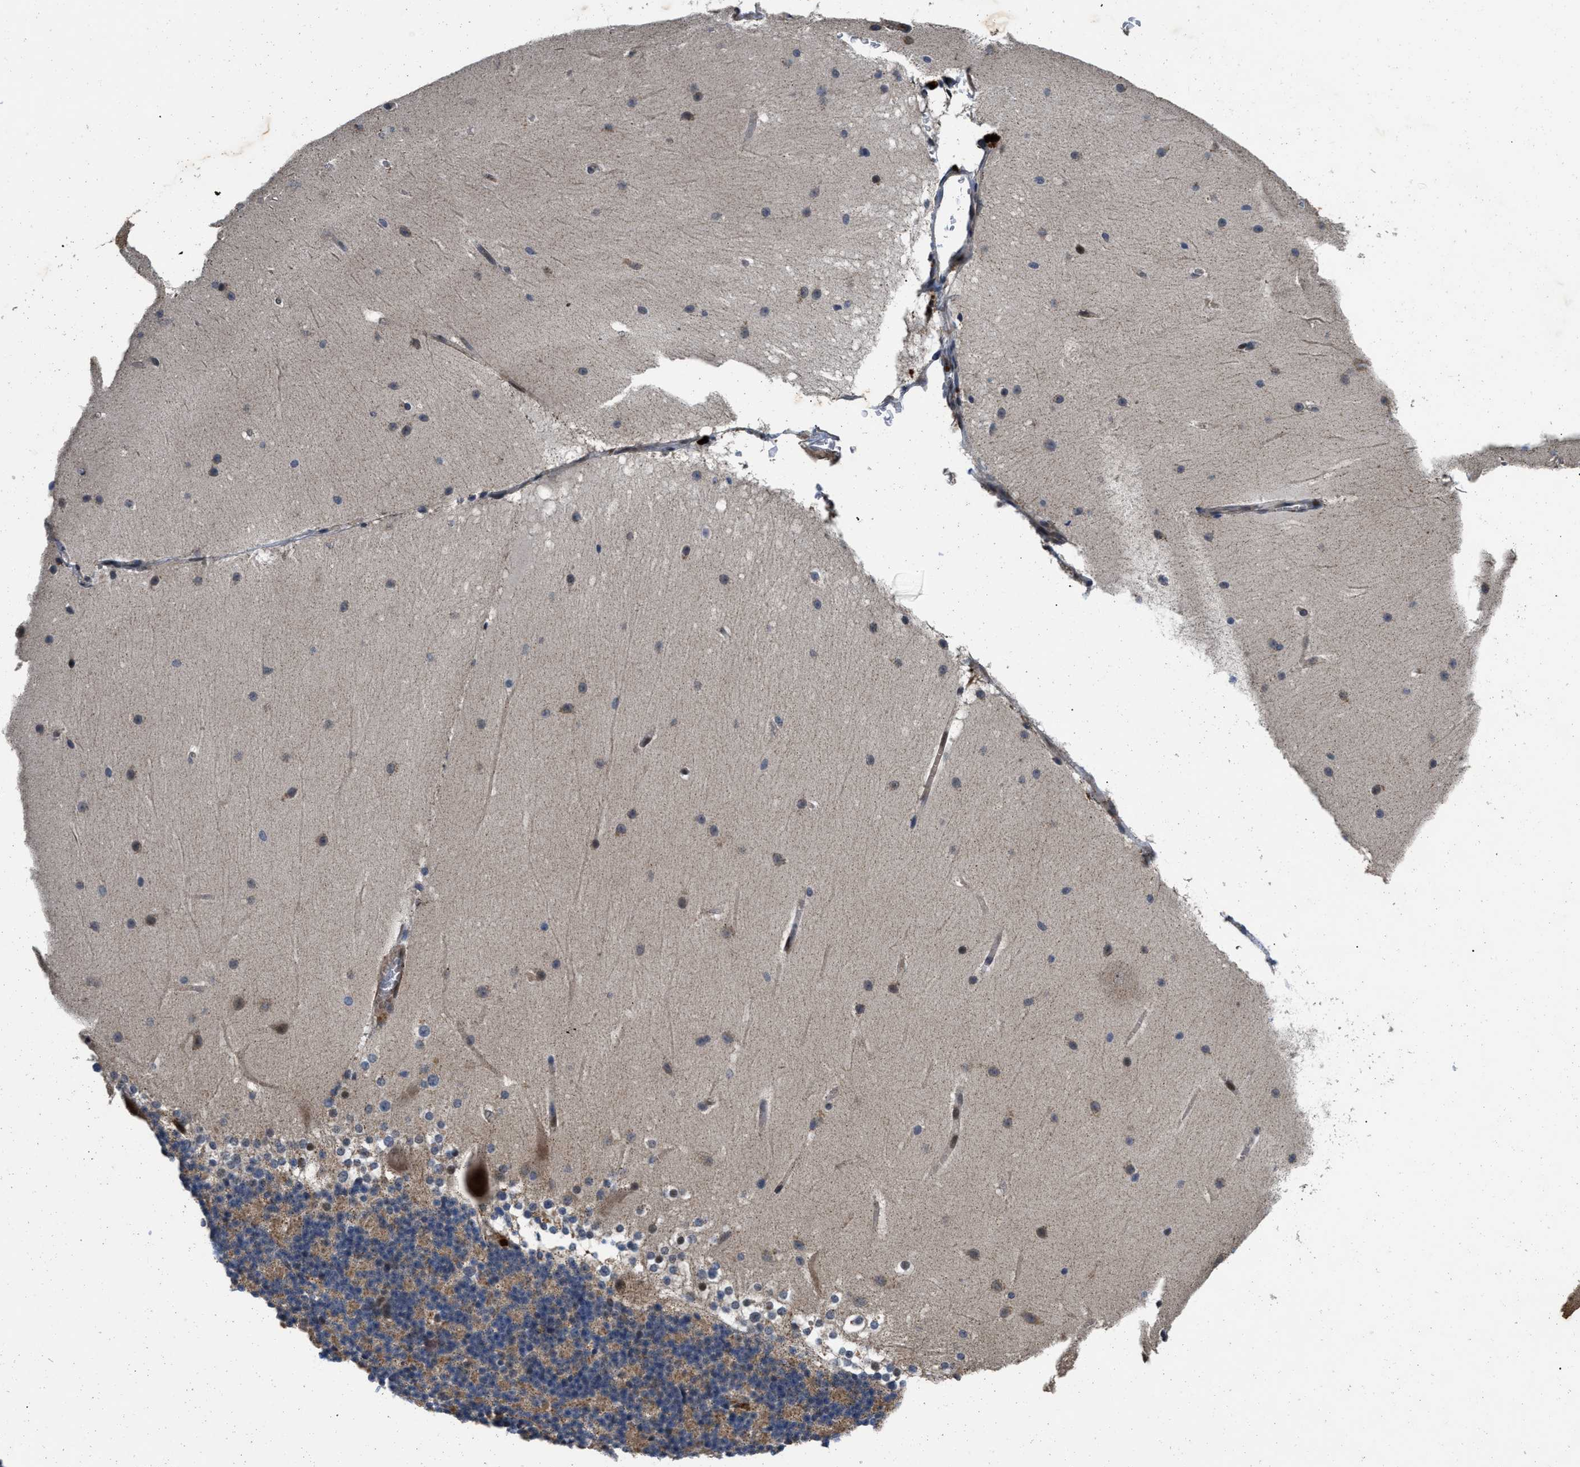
{"staining": {"intensity": "weak", "quantity": "25%-75%", "location": "cytoplasmic/membranous"}, "tissue": "cerebellum", "cell_type": "Cells in granular layer", "image_type": "normal", "snomed": [{"axis": "morphology", "description": "Normal tissue, NOS"}, {"axis": "topography", "description": "Cerebellum"}], "caption": "A low amount of weak cytoplasmic/membranous positivity is present in about 25%-75% of cells in granular layer in unremarkable cerebellum.", "gene": "PRDM14", "patient": {"sex": "female", "age": 19}}